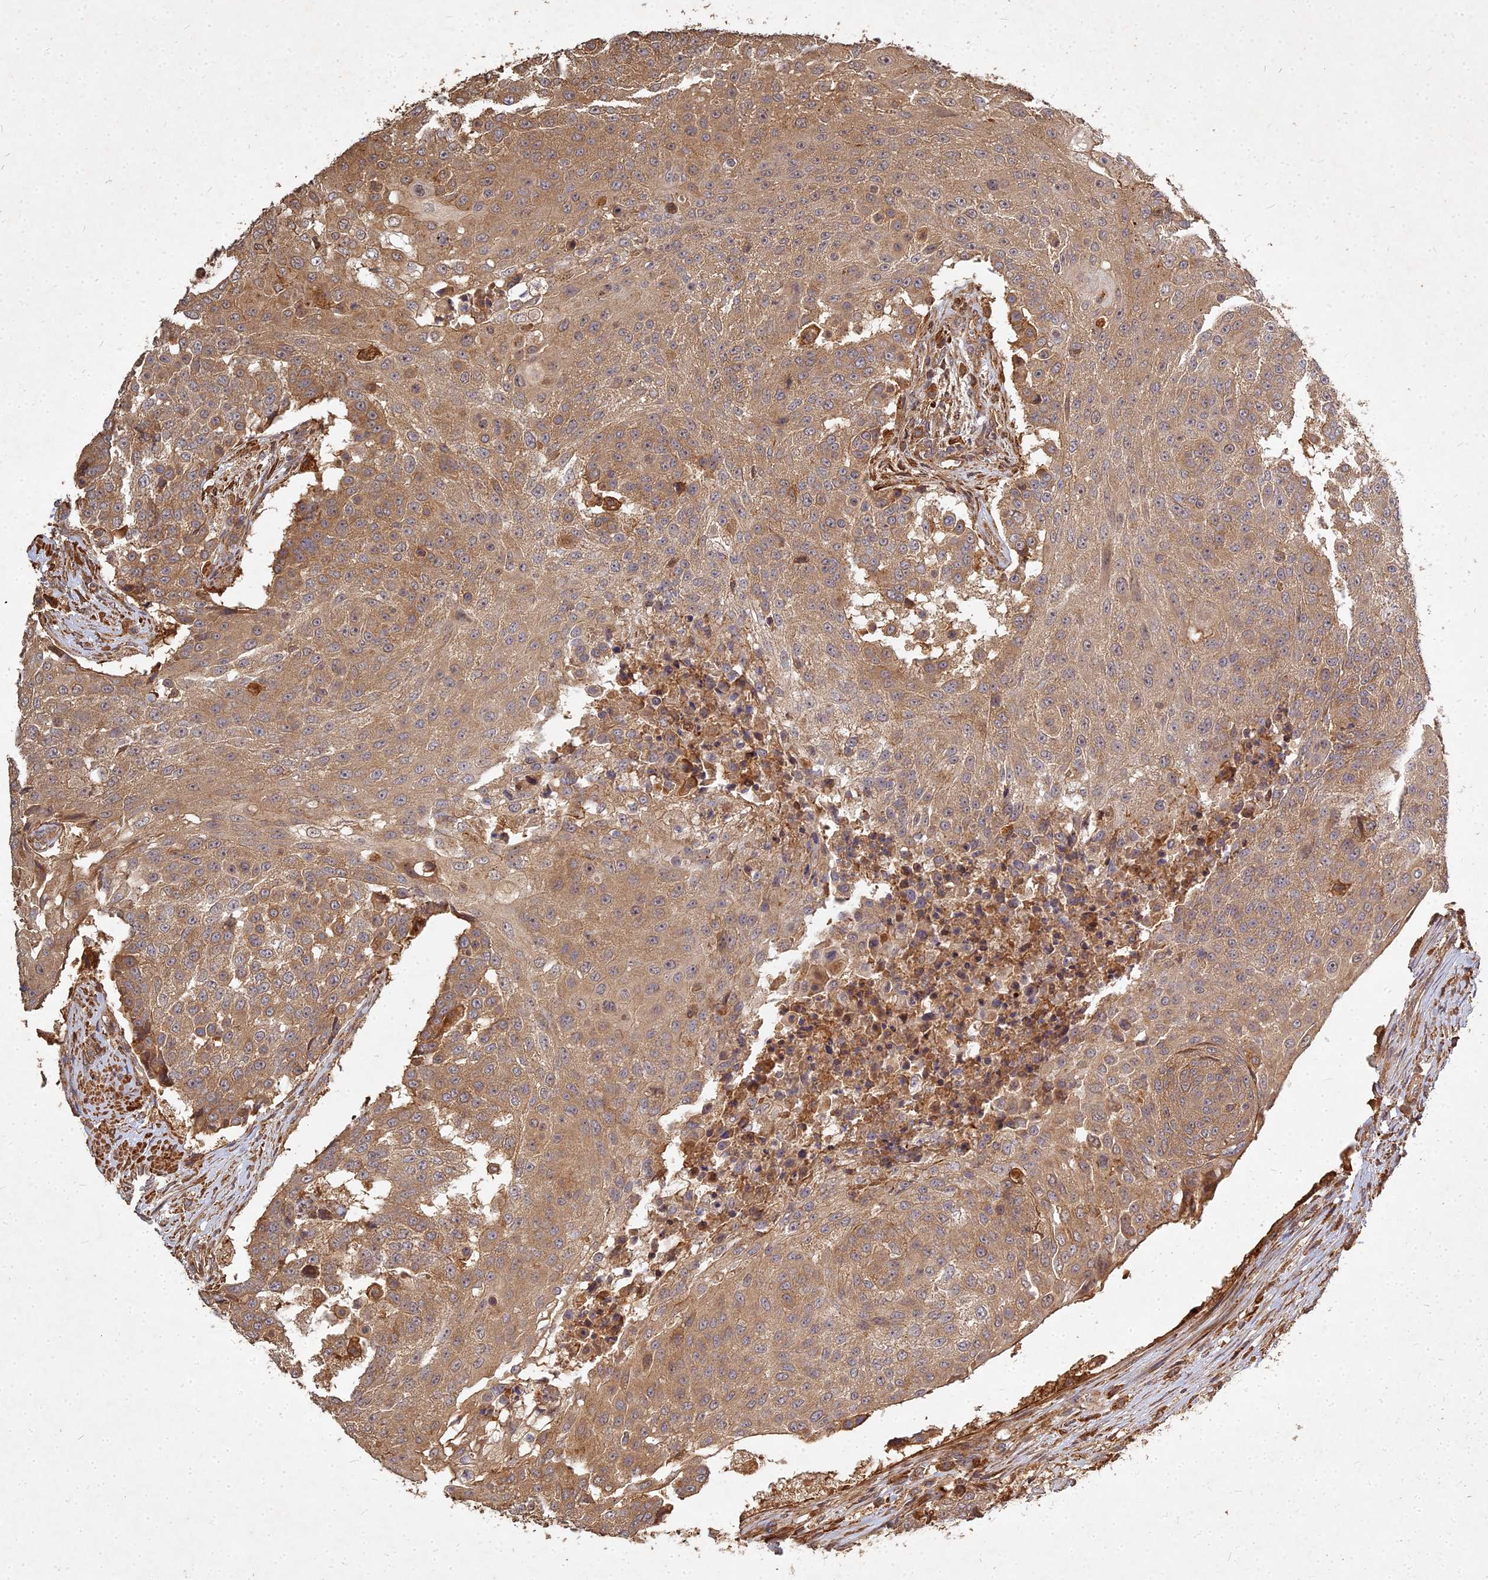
{"staining": {"intensity": "moderate", "quantity": ">75%", "location": "cytoplasmic/membranous"}, "tissue": "urothelial cancer", "cell_type": "Tumor cells", "image_type": "cancer", "snomed": [{"axis": "morphology", "description": "Urothelial carcinoma, High grade"}, {"axis": "topography", "description": "Urinary bladder"}], "caption": "A histopathology image of urothelial cancer stained for a protein demonstrates moderate cytoplasmic/membranous brown staining in tumor cells.", "gene": "UBE2W", "patient": {"sex": "female", "age": 63}}